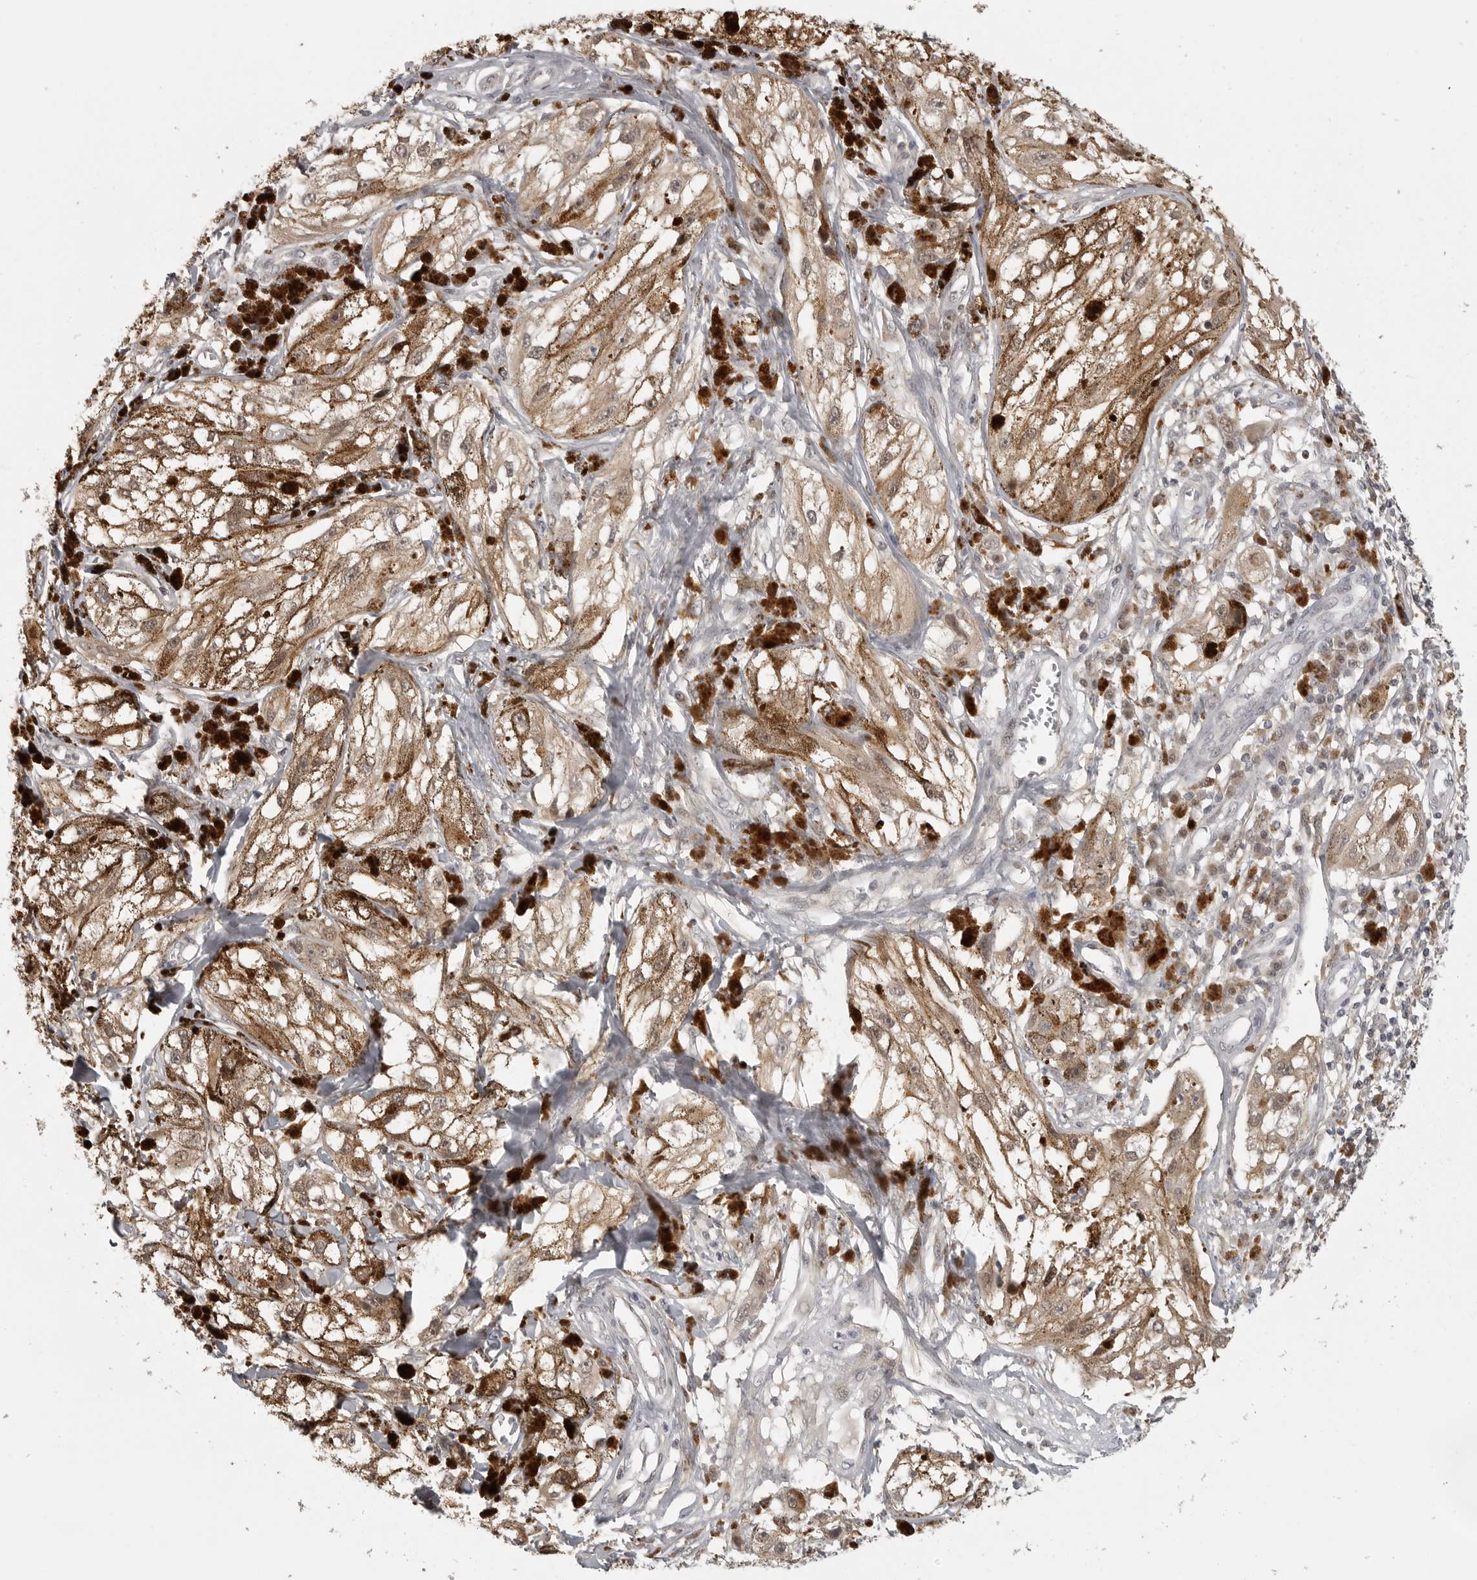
{"staining": {"intensity": "moderate", "quantity": ">75%", "location": "cytoplasmic/membranous"}, "tissue": "melanoma", "cell_type": "Tumor cells", "image_type": "cancer", "snomed": [{"axis": "morphology", "description": "Malignant melanoma, NOS"}, {"axis": "topography", "description": "Skin"}], "caption": "This is a photomicrograph of immunohistochemistry (IHC) staining of malignant melanoma, which shows moderate positivity in the cytoplasmic/membranous of tumor cells.", "gene": "UROD", "patient": {"sex": "male", "age": 88}}